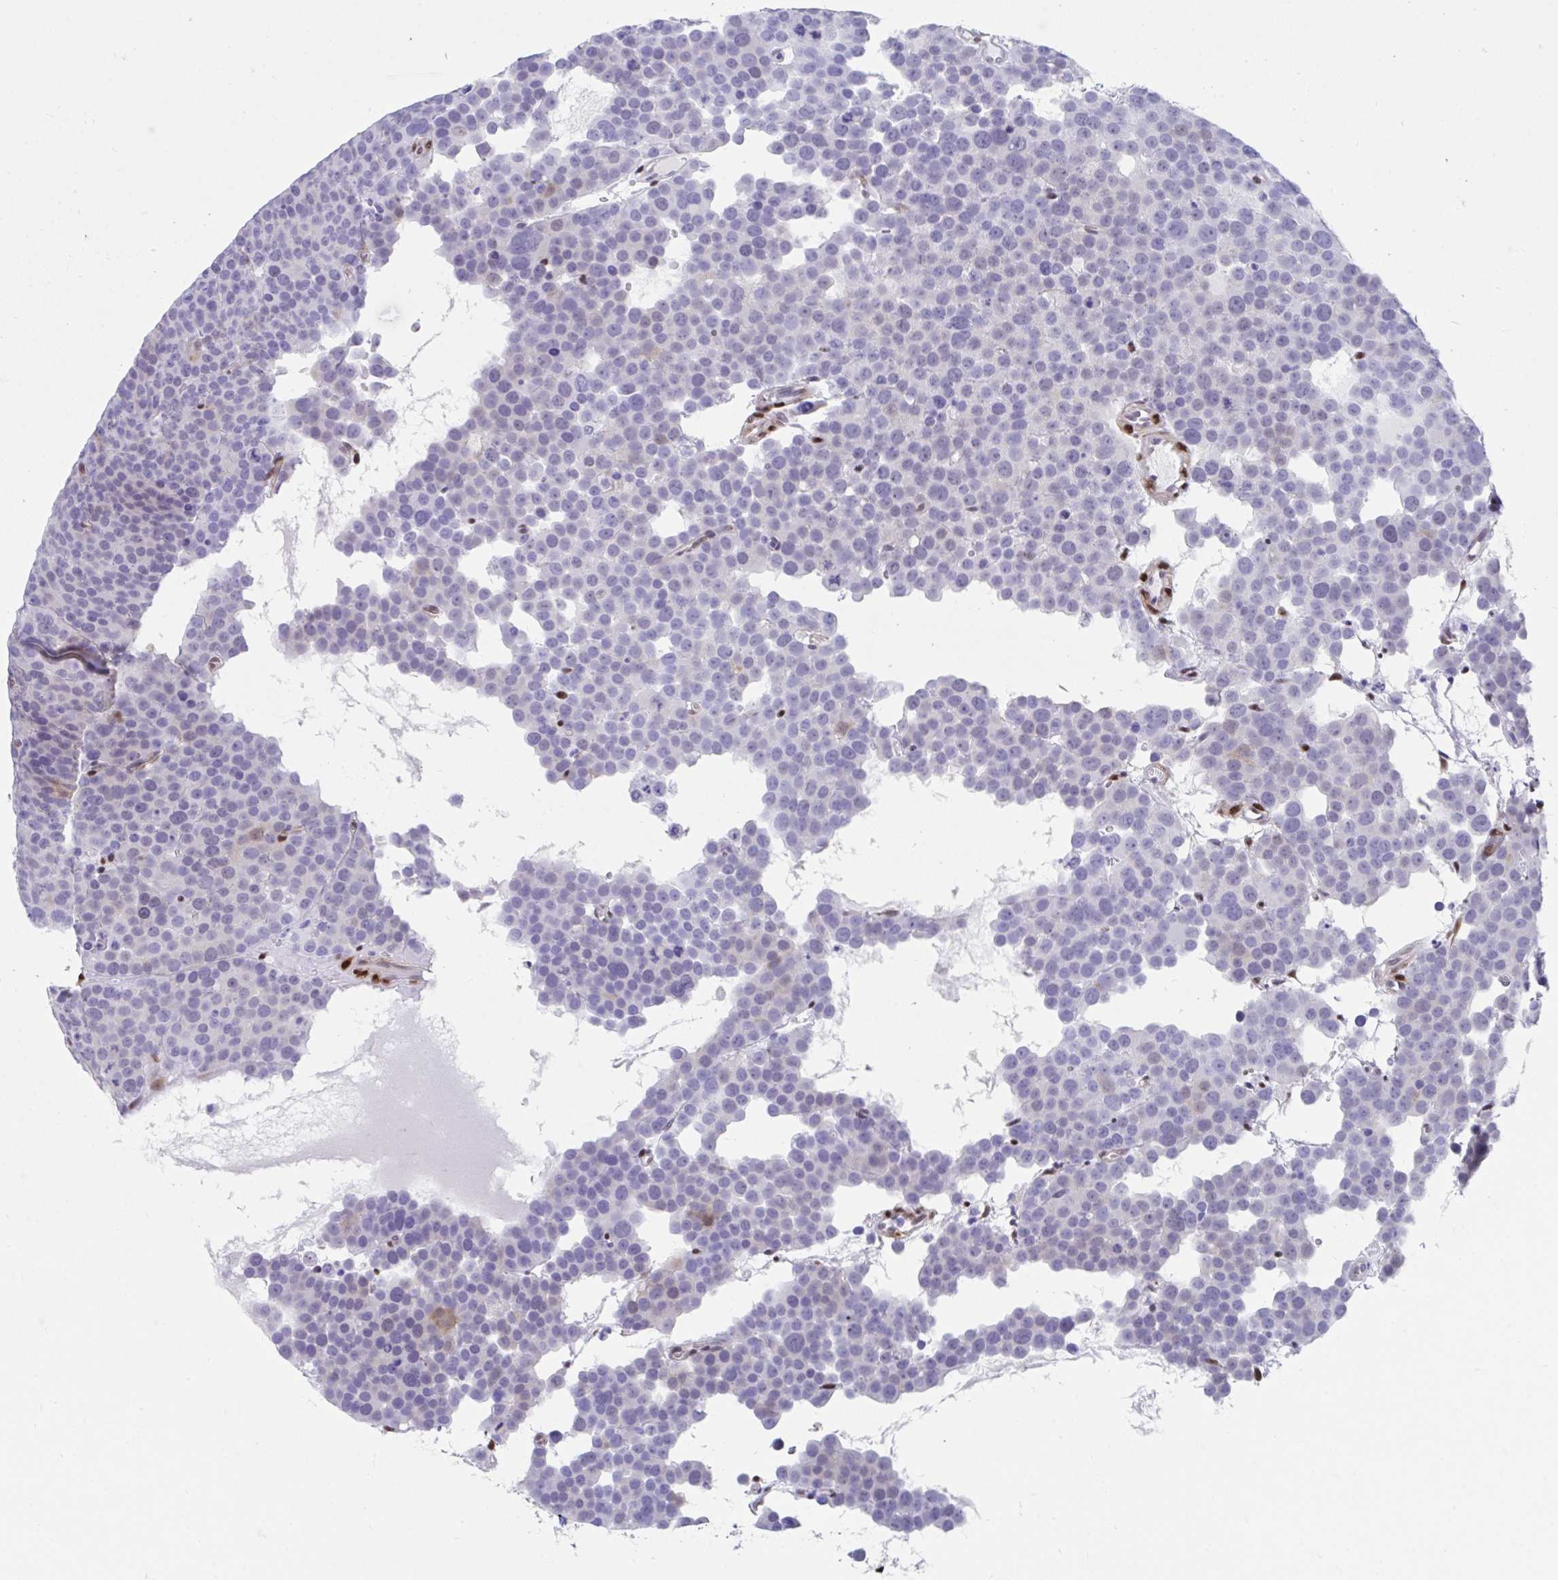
{"staining": {"intensity": "negative", "quantity": "none", "location": "none"}, "tissue": "testis cancer", "cell_type": "Tumor cells", "image_type": "cancer", "snomed": [{"axis": "morphology", "description": "Seminoma, NOS"}, {"axis": "topography", "description": "Testis"}], "caption": "High magnification brightfield microscopy of testis cancer stained with DAB (brown) and counterstained with hematoxylin (blue): tumor cells show no significant expression. The staining was performed using DAB to visualize the protein expression in brown, while the nuclei were stained in blue with hematoxylin (Magnification: 20x).", "gene": "RBPMS", "patient": {"sex": "male", "age": 71}}